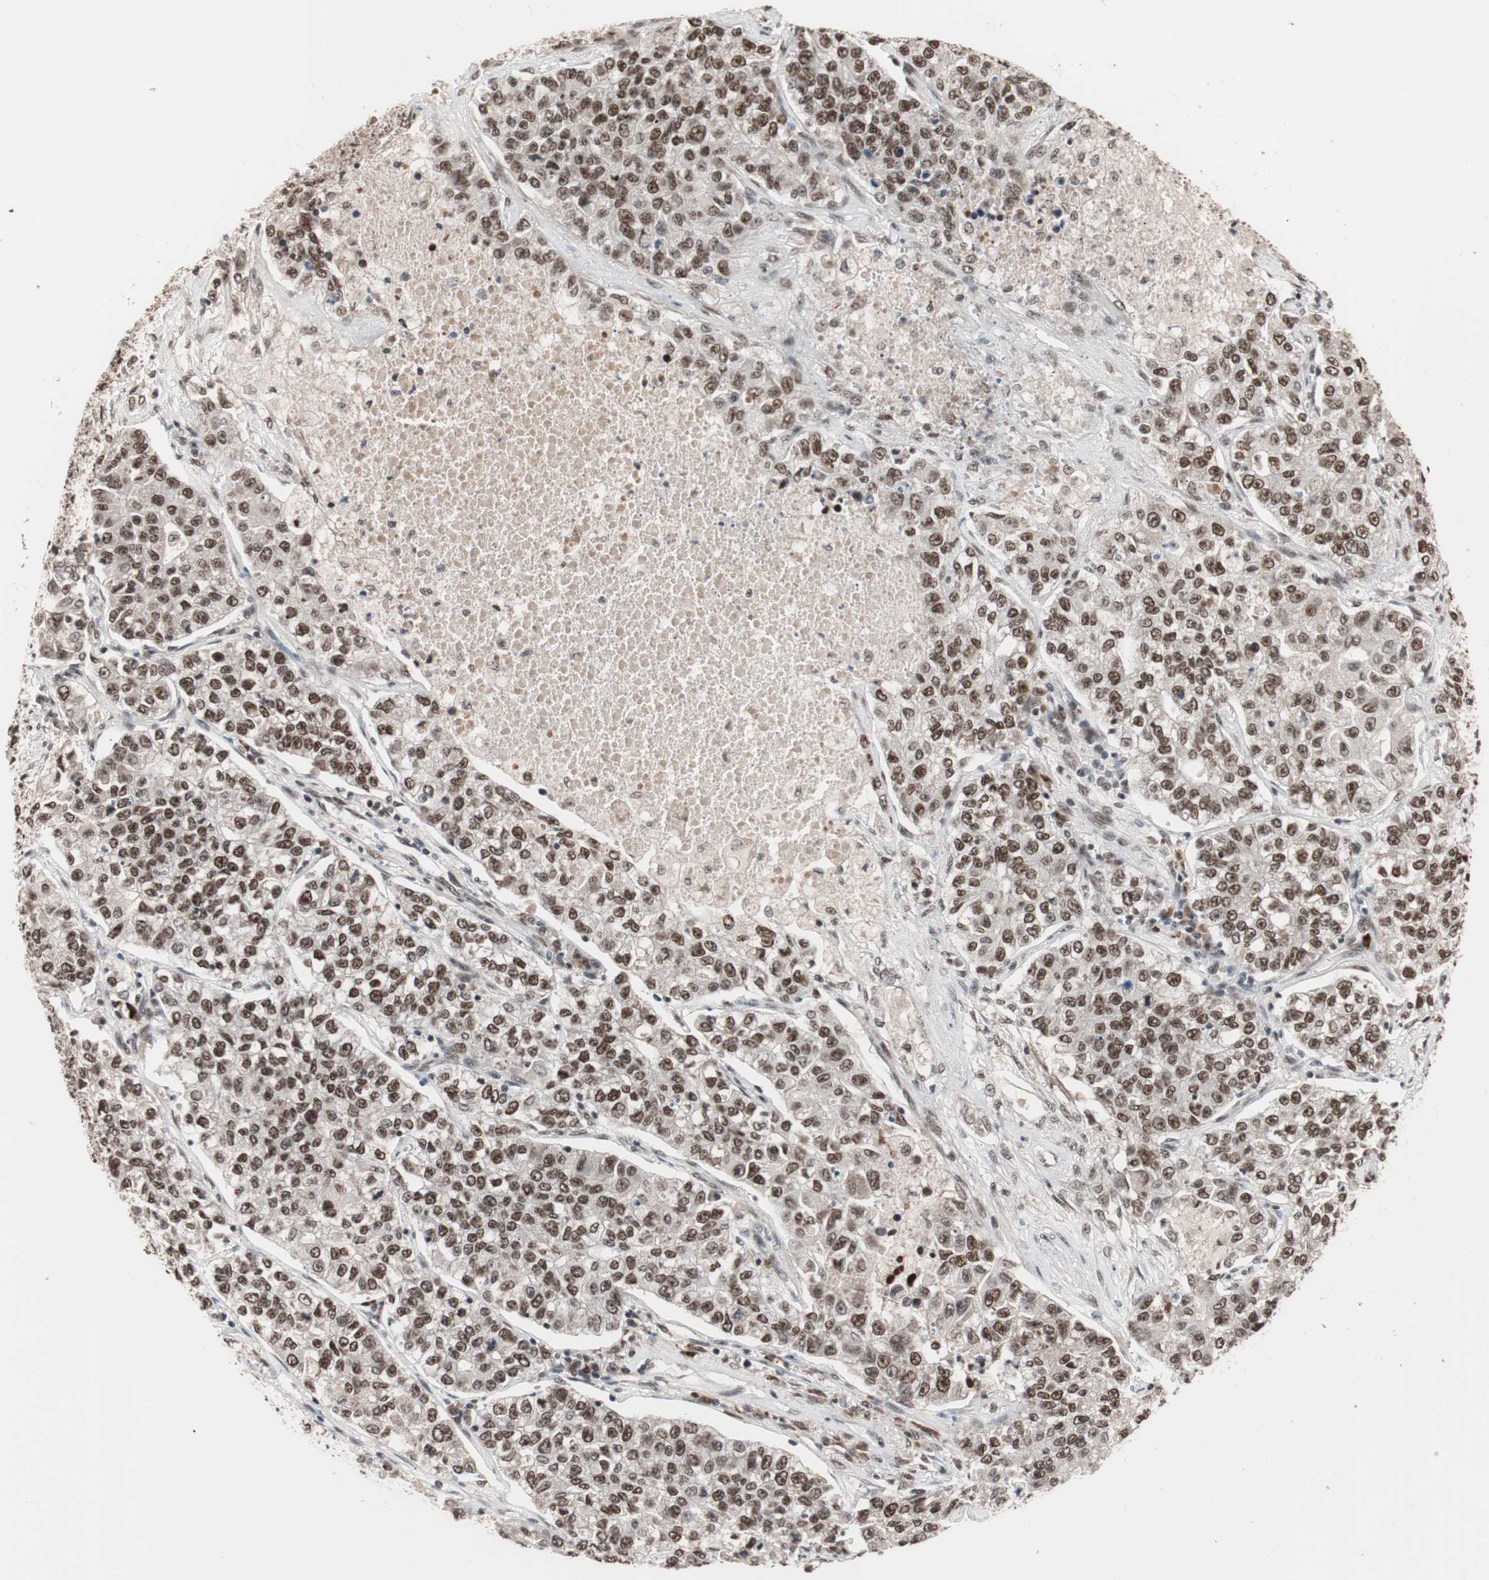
{"staining": {"intensity": "moderate", "quantity": ">75%", "location": "nuclear"}, "tissue": "lung cancer", "cell_type": "Tumor cells", "image_type": "cancer", "snomed": [{"axis": "morphology", "description": "Adenocarcinoma, NOS"}, {"axis": "topography", "description": "Lung"}], "caption": "Moderate nuclear staining is present in about >75% of tumor cells in lung cancer (adenocarcinoma).", "gene": "CHAMP1", "patient": {"sex": "male", "age": 49}}